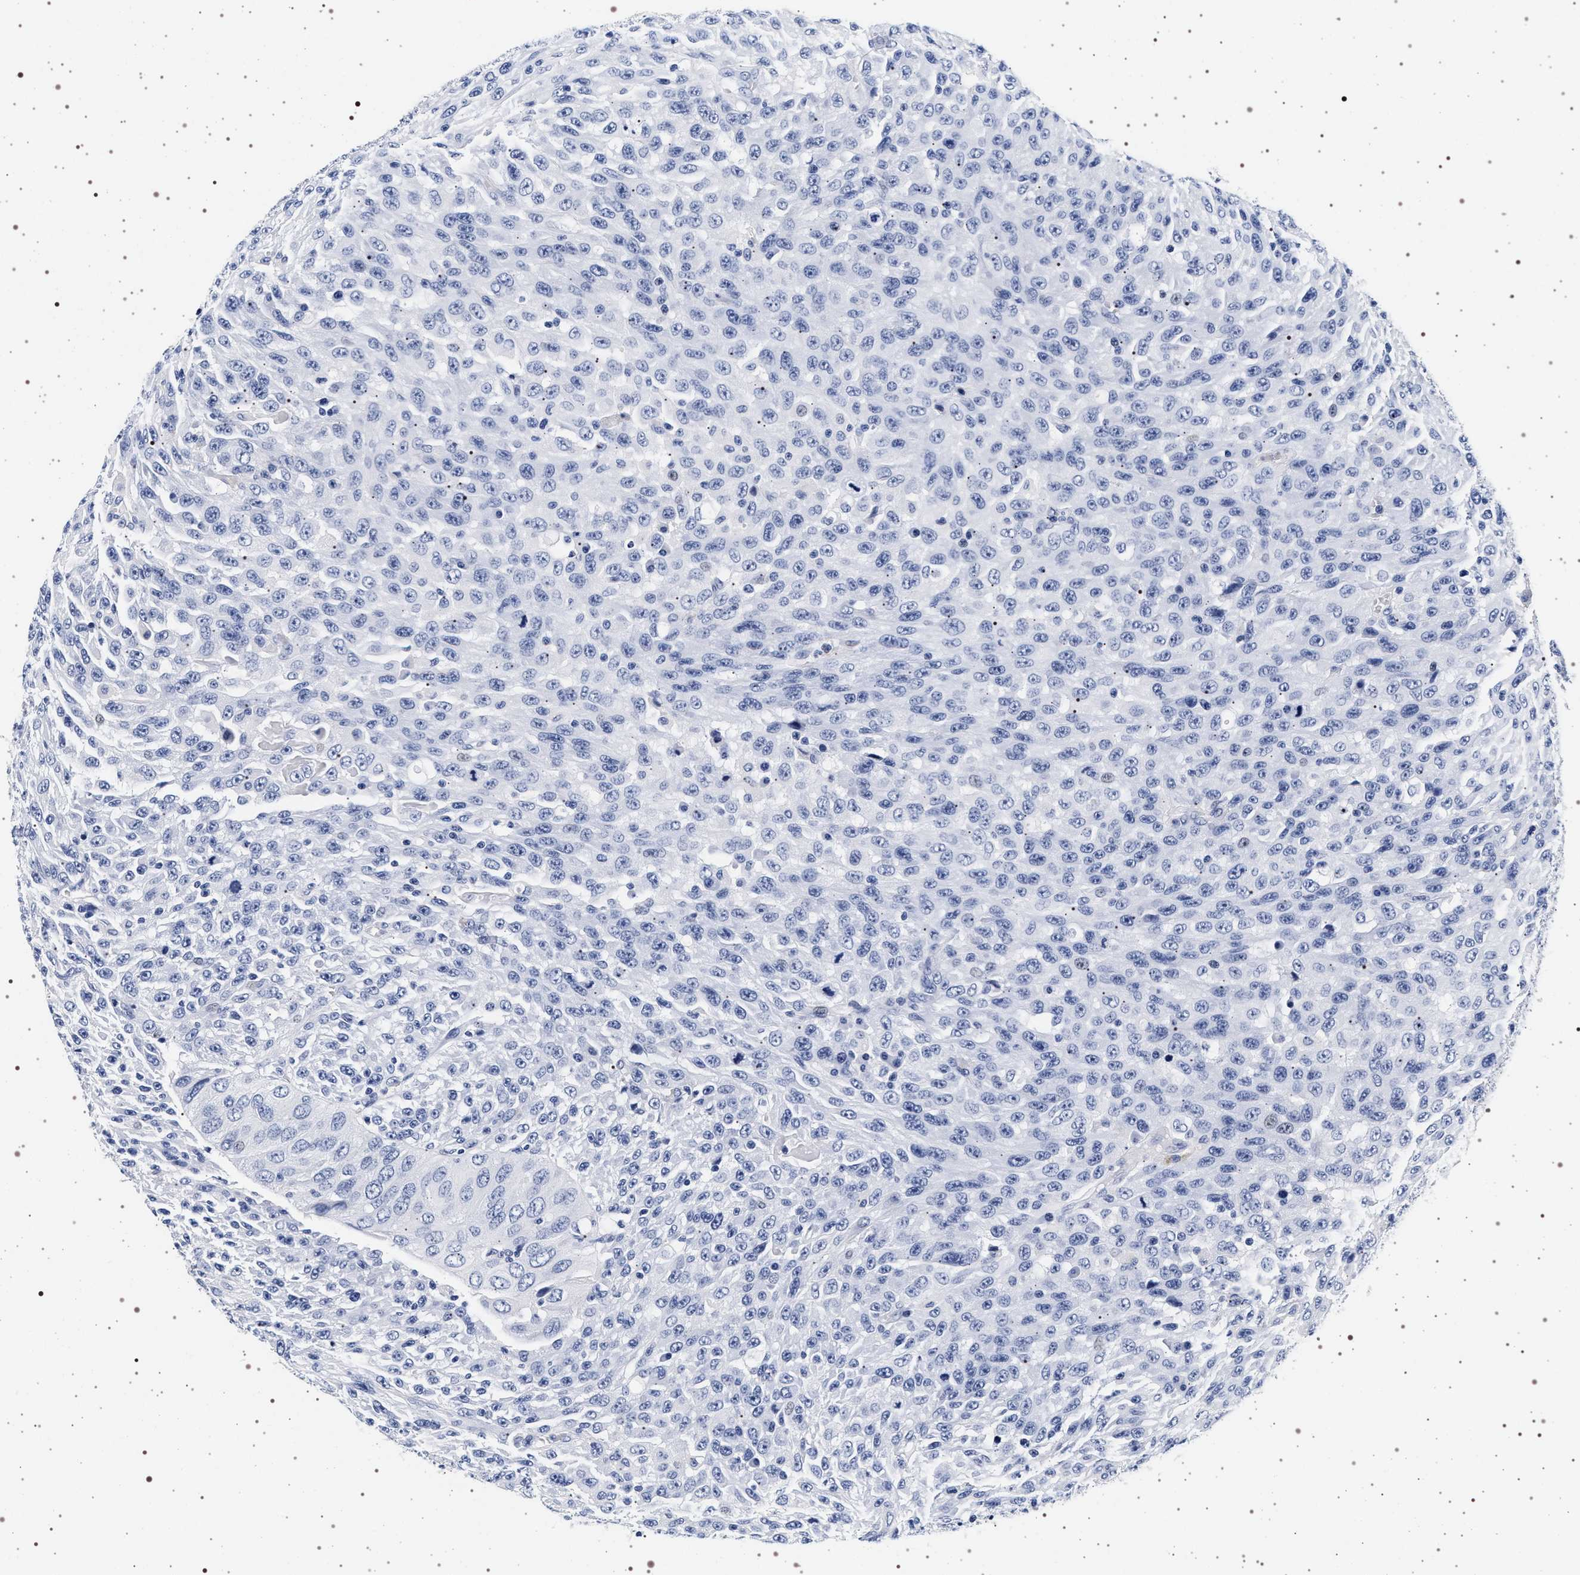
{"staining": {"intensity": "negative", "quantity": "none", "location": "none"}, "tissue": "urothelial cancer", "cell_type": "Tumor cells", "image_type": "cancer", "snomed": [{"axis": "morphology", "description": "Urothelial carcinoma, High grade"}, {"axis": "topography", "description": "Urinary bladder"}], "caption": "Immunohistochemistry (IHC) histopathology image of human high-grade urothelial carcinoma stained for a protein (brown), which shows no expression in tumor cells.", "gene": "SYN1", "patient": {"sex": "male", "age": 66}}